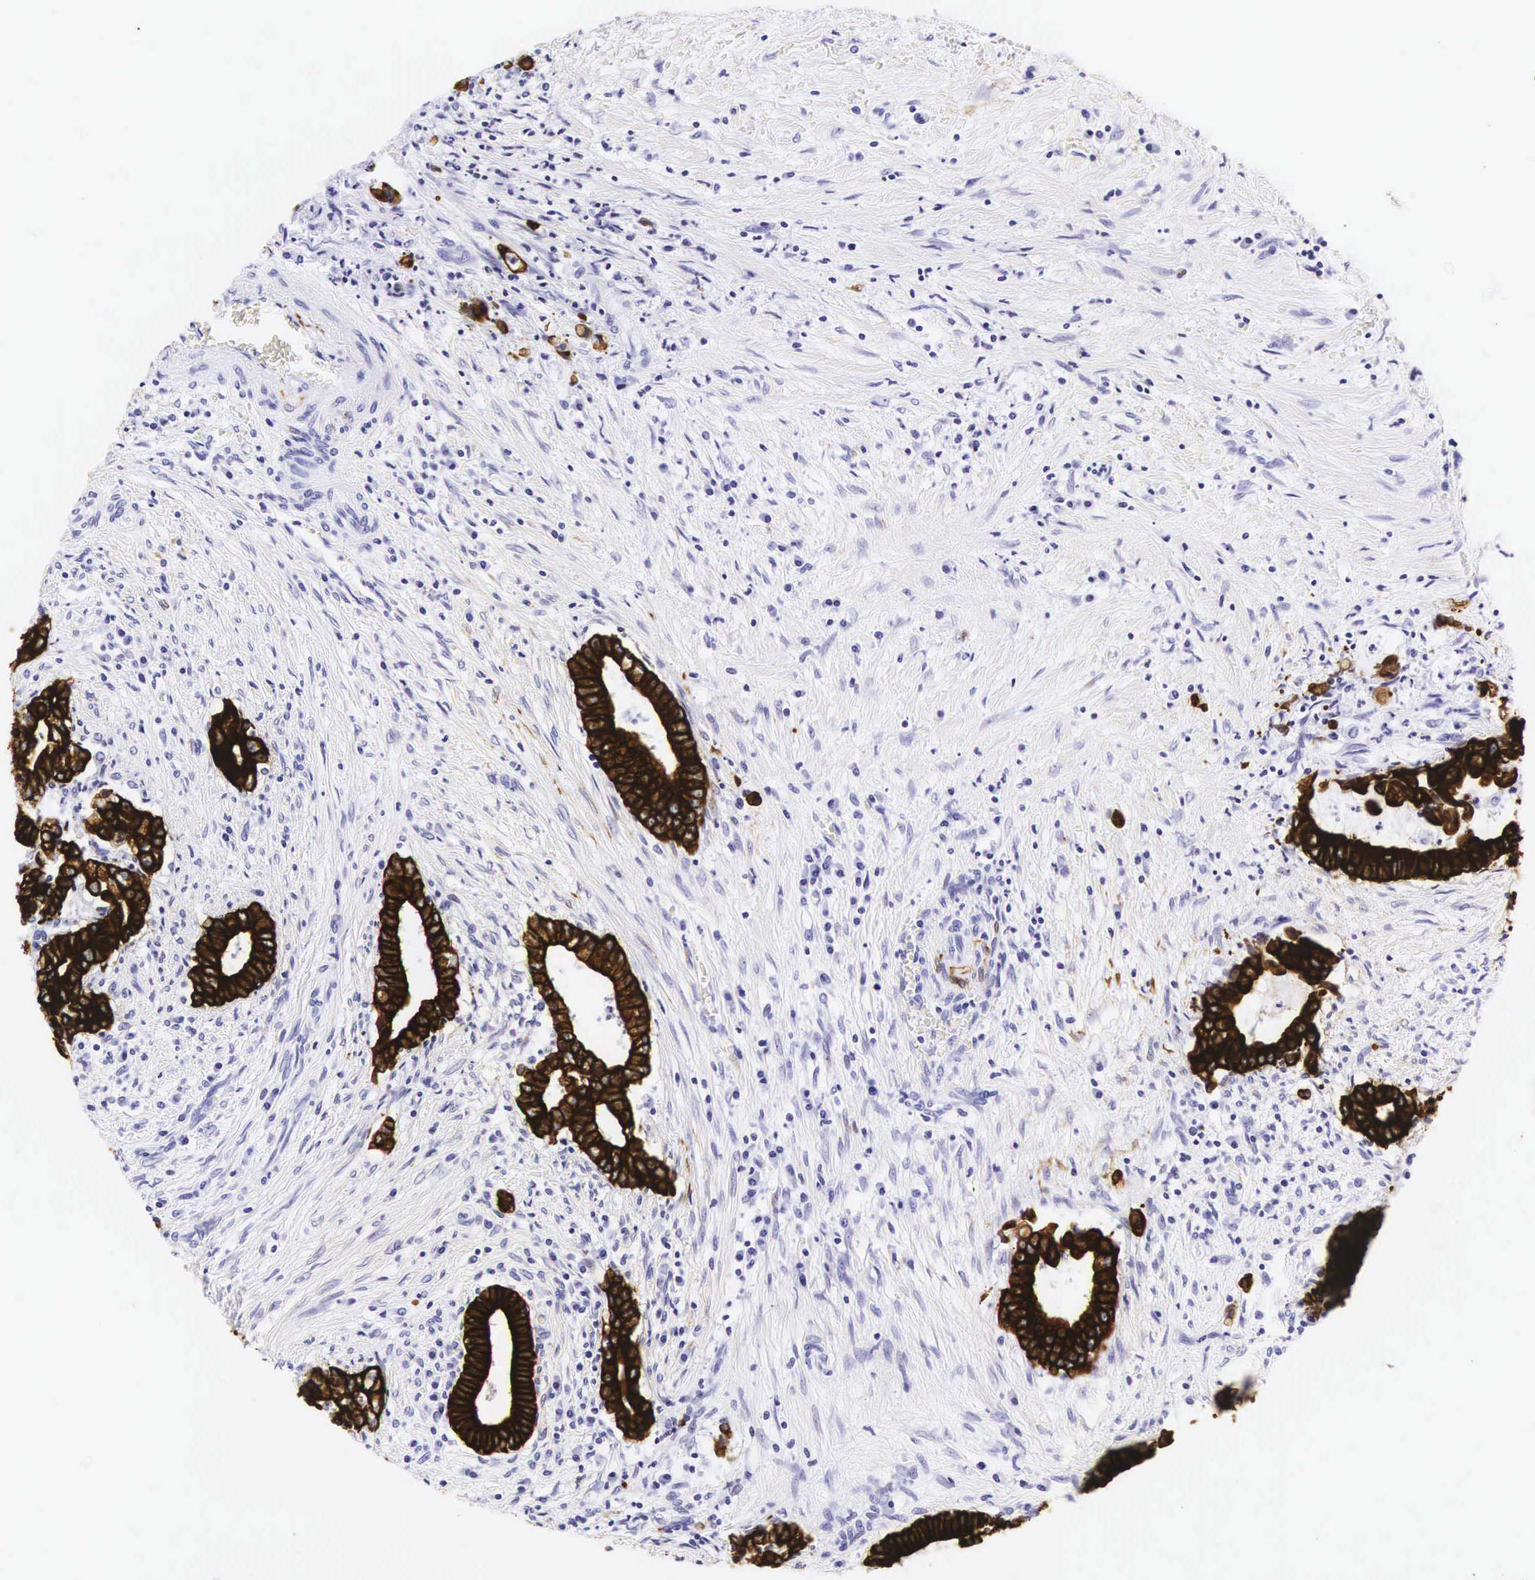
{"staining": {"intensity": "strong", "quantity": ">75%", "location": "cytoplasmic/membranous"}, "tissue": "liver cancer", "cell_type": "Tumor cells", "image_type": "cancer", "snomed": [{"axis": "morphology", "description": "Carcinoma, Hepatocellular, NOS"}, {"axis": "topography", "description": "Liver"}], "caption": "A brown stain shows strong cytoplasmic/membranous positivity of a protein in human liver hepatocellular carcinoma tumor cells.", "gene": "KRT18", "patient": {"sex": "female", "age": 66}}